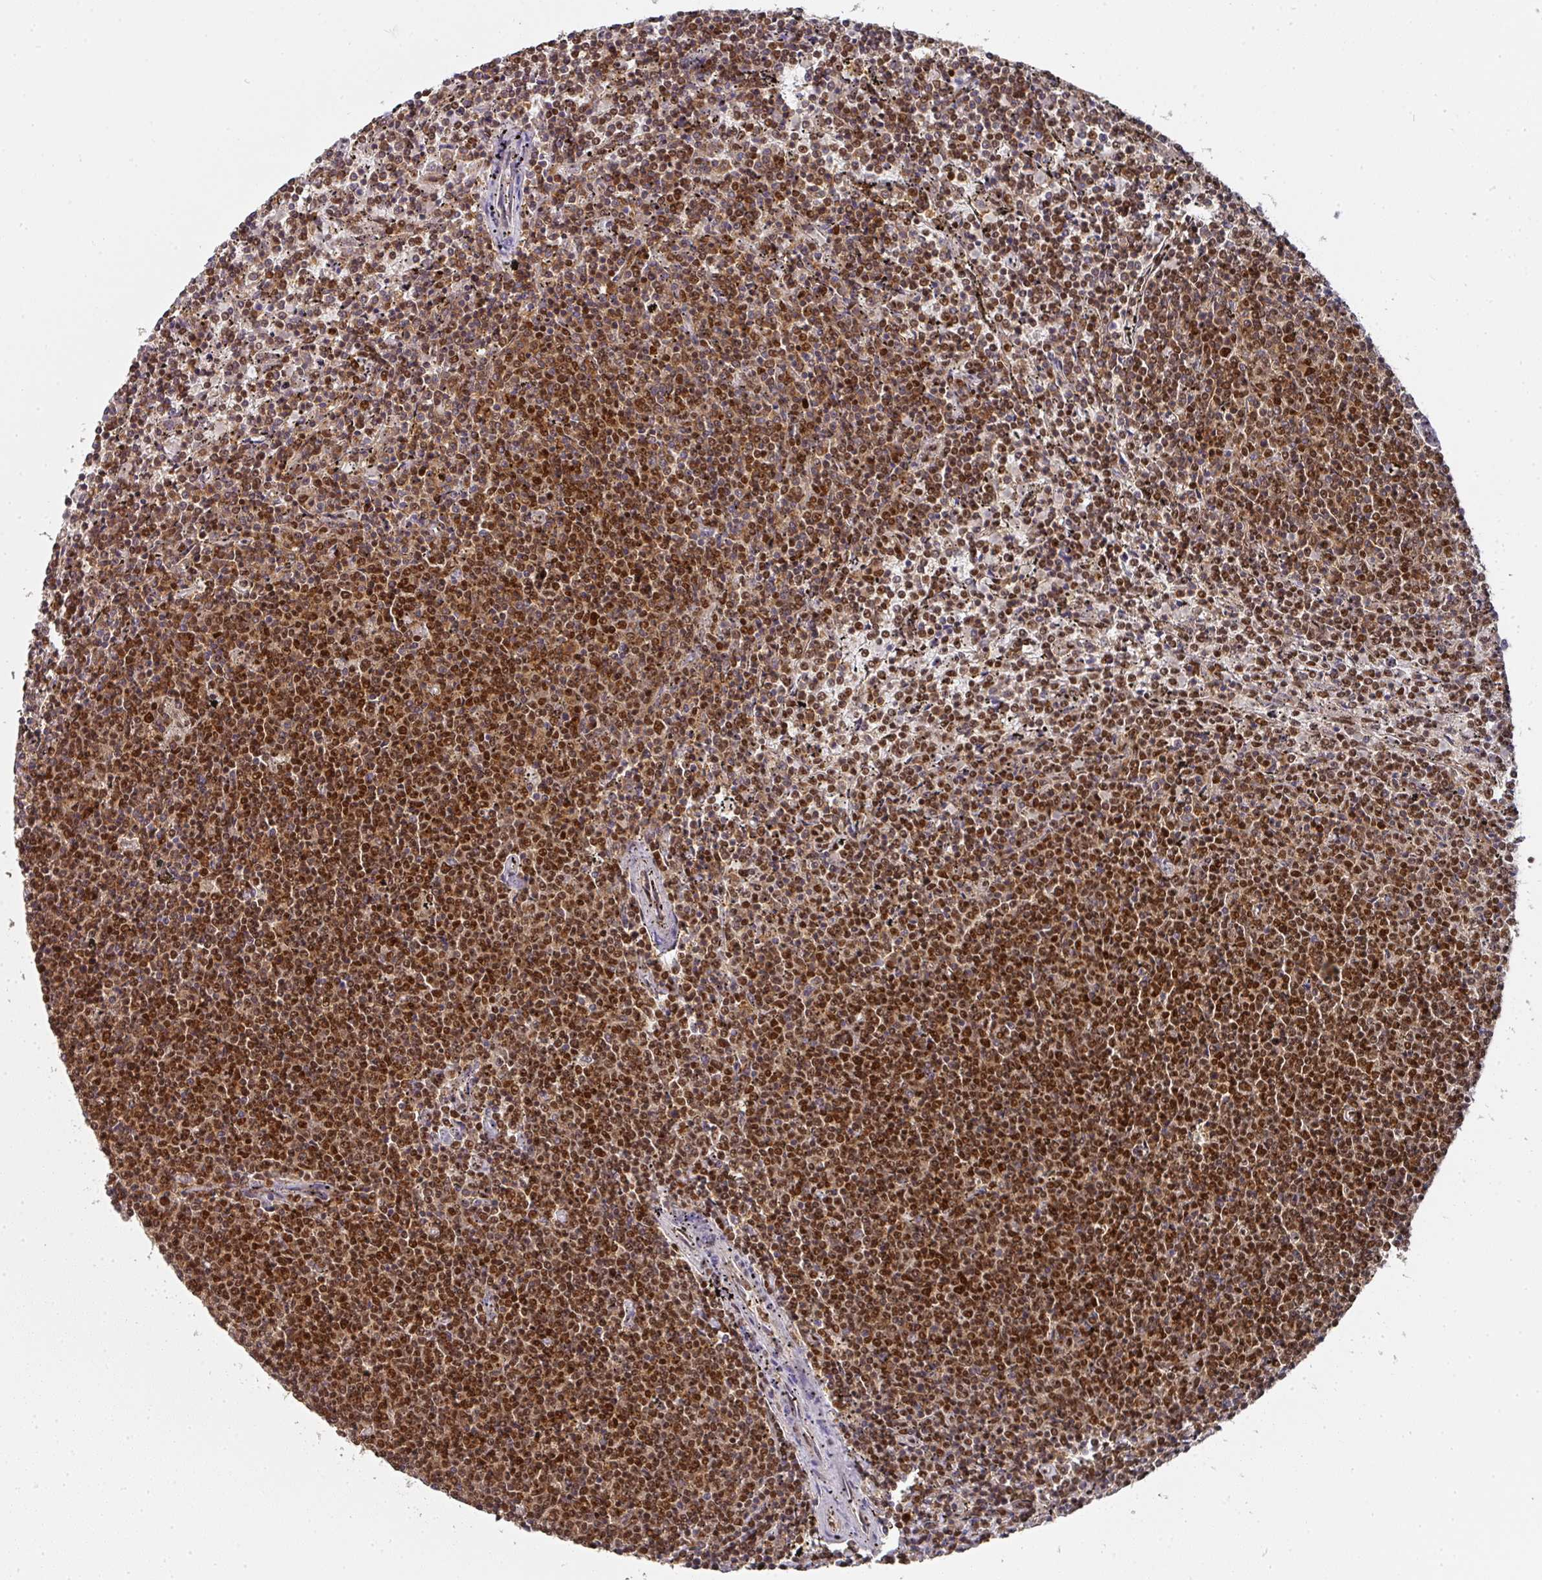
{"staining": {"intensity": "strong", "quantity": ">75%", "location": "nuclear"}, "tissue": "lymphoma", "cell_type": "Tumor cells", "image_type": "cancer", "snomed": [{"axis": "morphology", "description": "Malignant lymphoma, non-Hodgkin's type, Low grade"}, {"axis": "topography", "description": "Spleen"}], "caption": "An image of human malignant lymphoma, non-Hodgkin's type (low-grade) stained for a protein shows strong nuclear brown staining in tumor cells. (DAB IHC, brown staining for protein, blue staining for nuclei).", "gene": "DIDO1", "patient": {"sex": "female", "age": 50}}